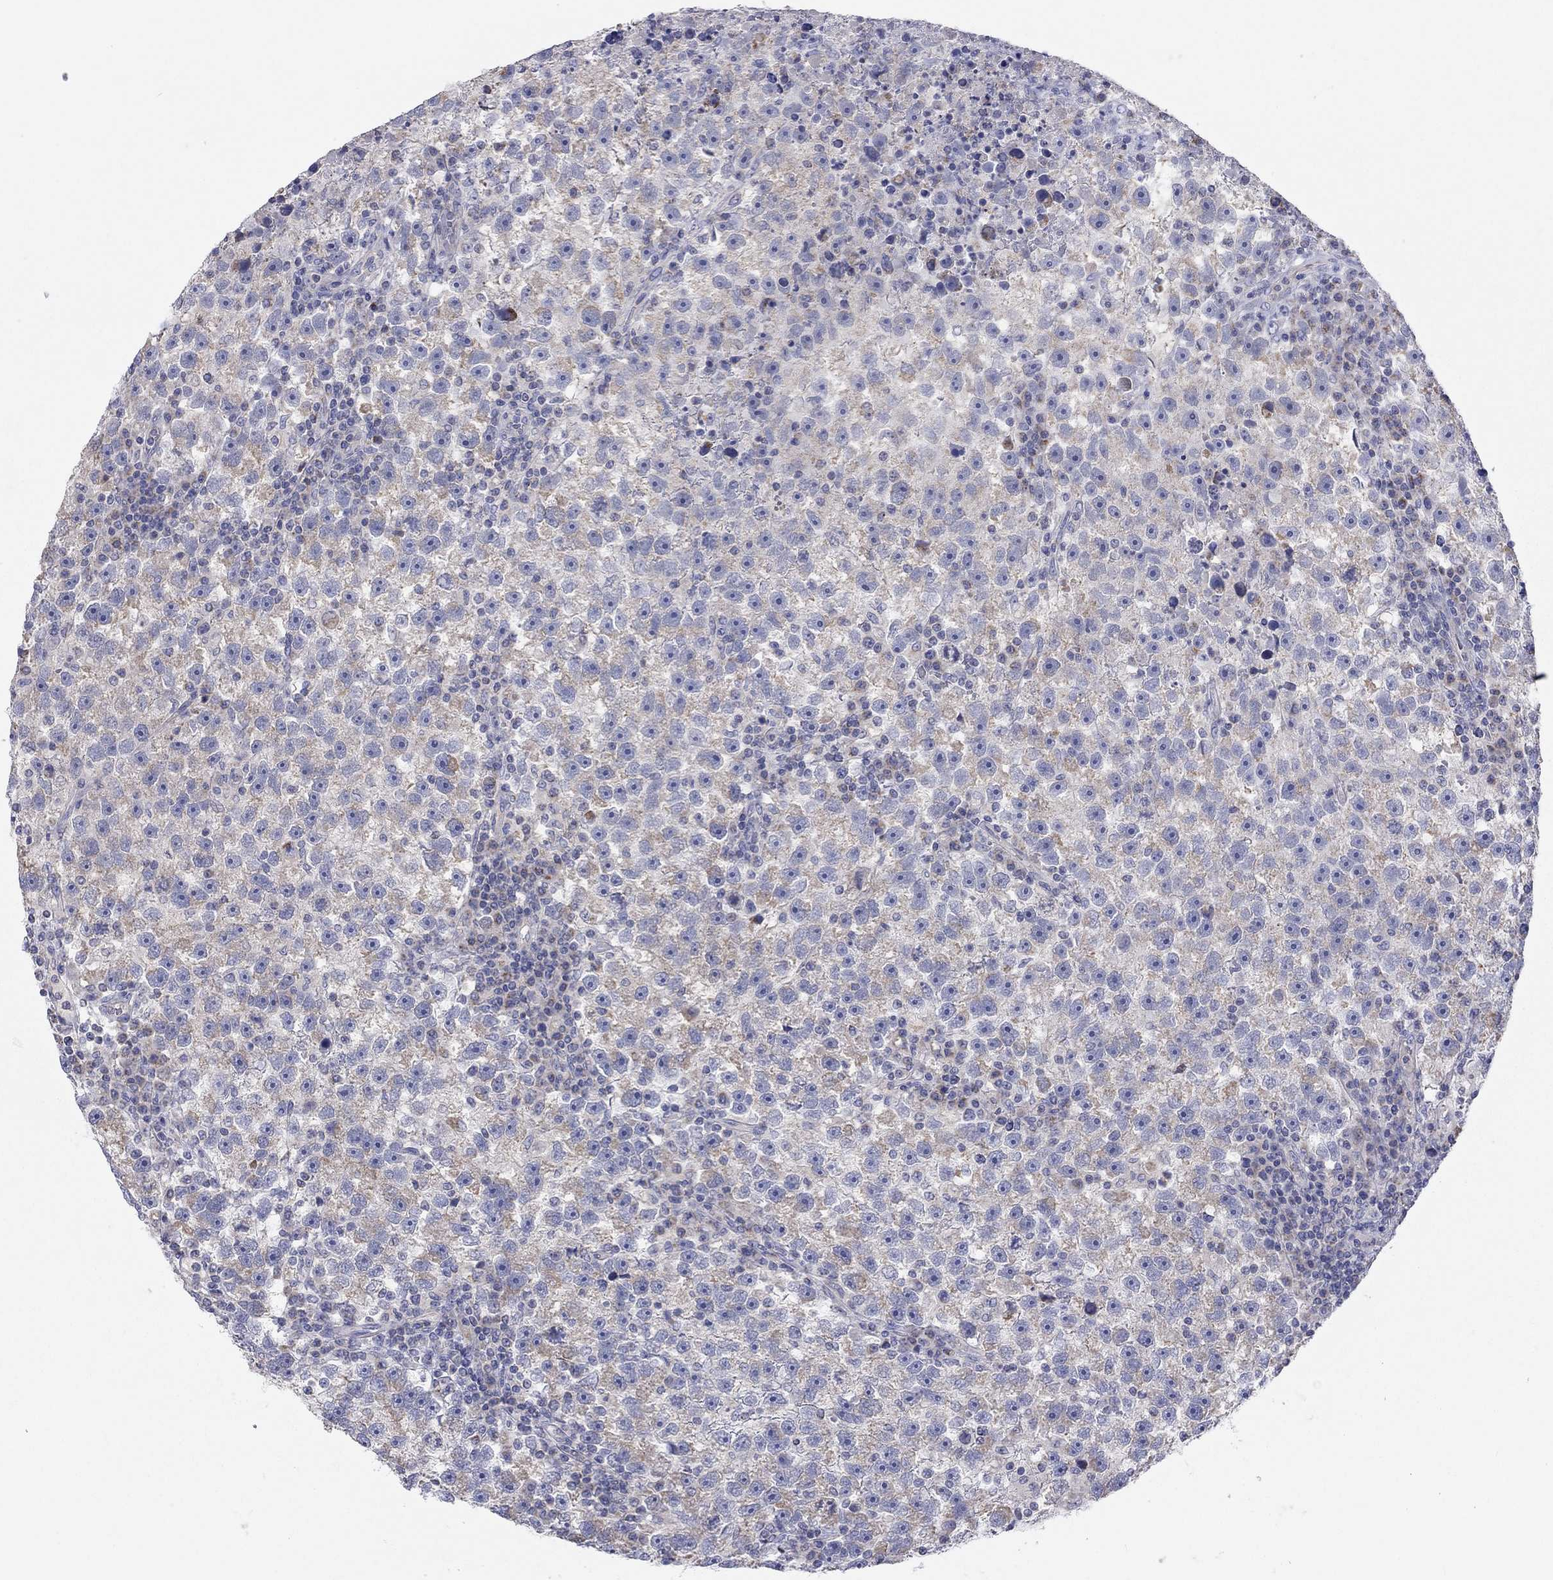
{"staining": {"intensity": "weak", "quantity": ">75%", "location": "cytoplasmic/membranous"}, "tissue": "testis cancer", "cell_type": "Tumor cells", "image_type": "cancer", "snomed": [{"axis": "morphology", "description": "Seminoma, NOS"}, {"axis": "topography", "description": "Testis"}], "caption": "An immunohistochemistry (IHC) micrograph of tumor tissue is shown. Protein staining in brown labels weak cytoplasmic/membranous positivity in testis cancer within tumor cells.", "gene": "RCAN1", "patient": {"sex": "male", "age": 47}}